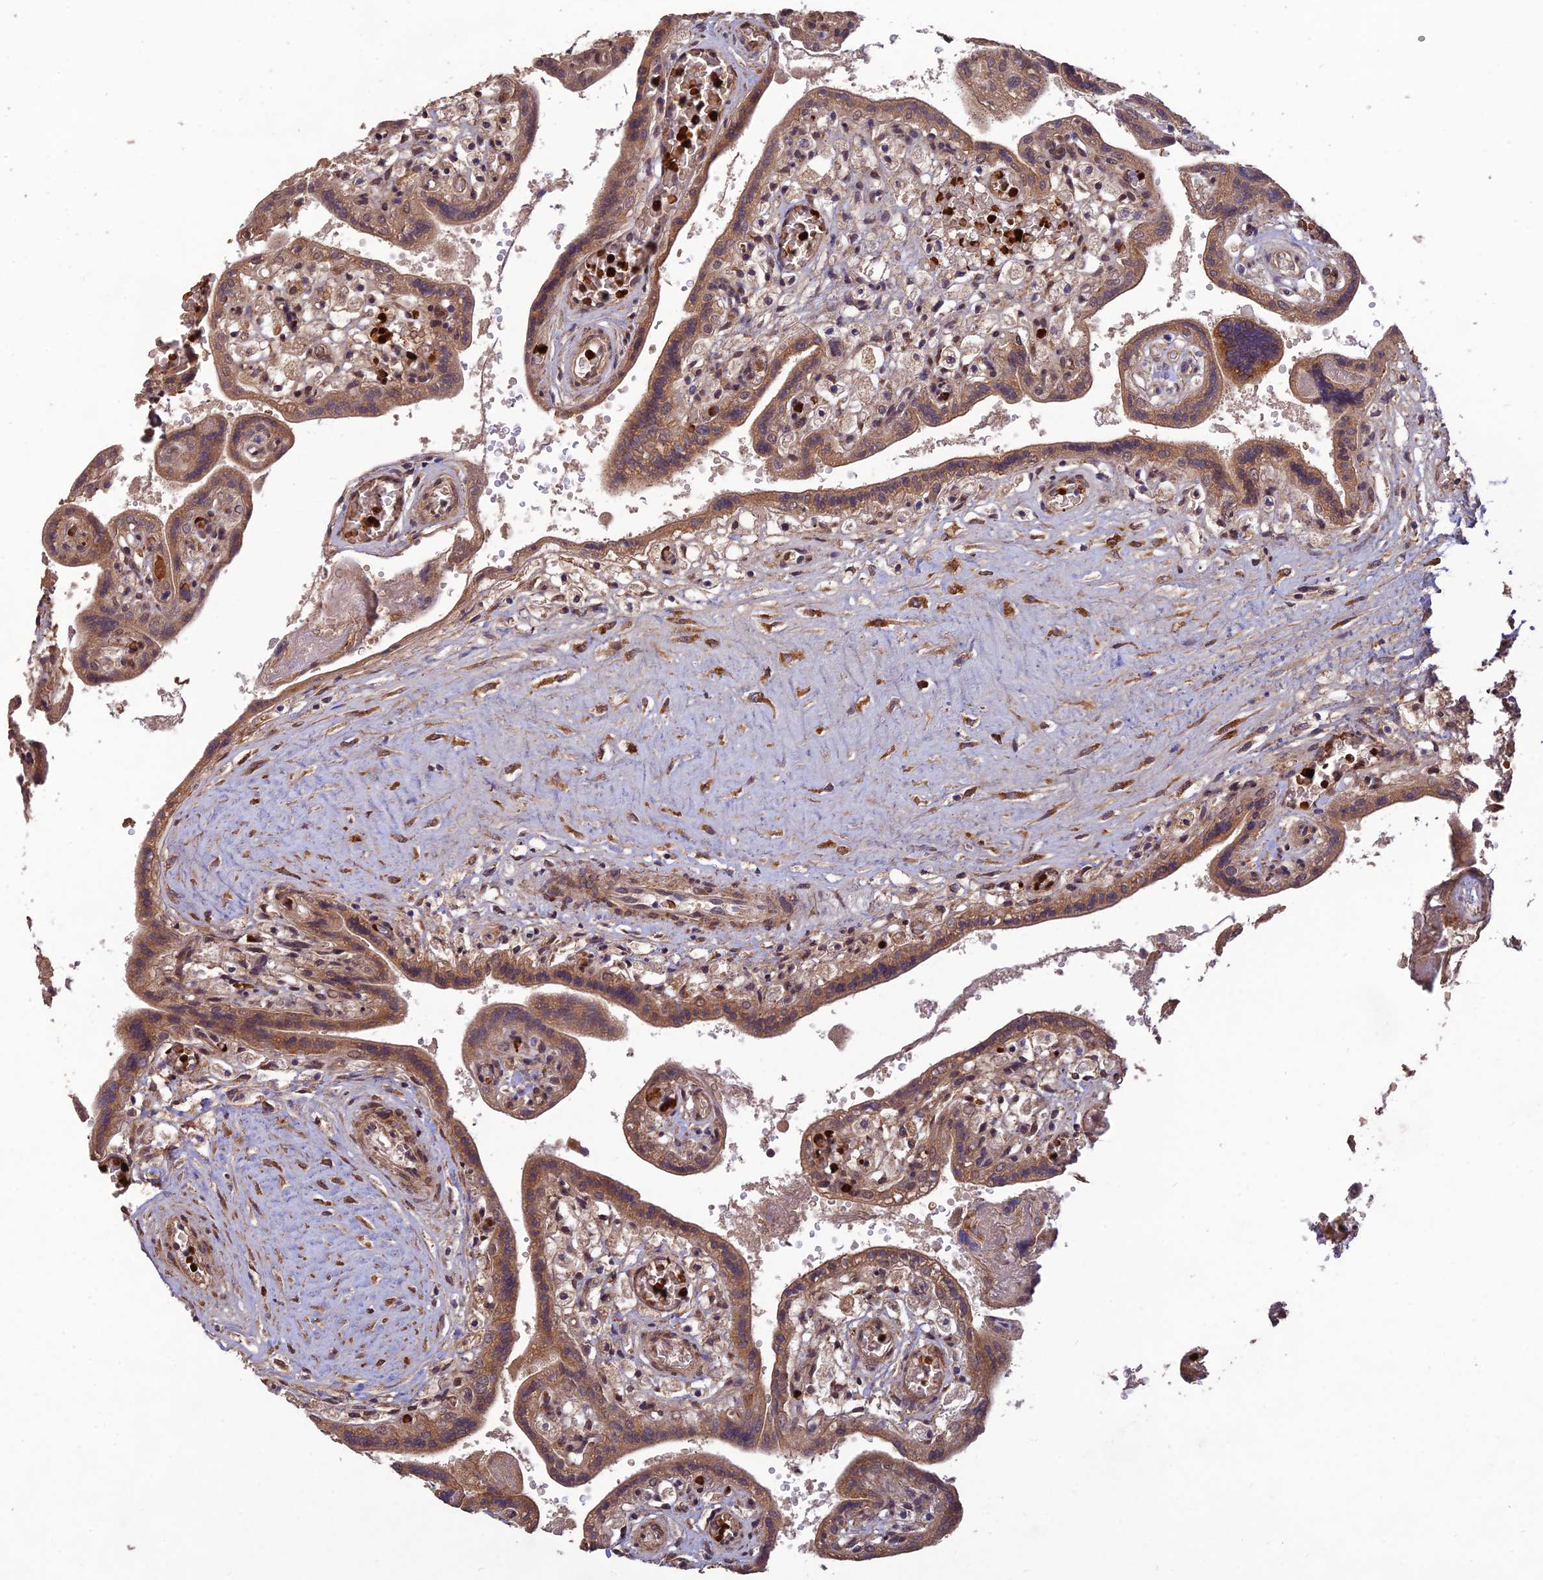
{"staining": {"intensity": "strong", "quantity": ">75%", "location": "cytoplasmic/membranous"}, "tissue": "placenta", "cell_type": "Decidual cells", "image_type": "normal", "snomed": [{"axis": "morphology", "description": "Normal tissue, NOS"}, {"axis": "topography", "description": "Placenta"}], "caption": "This histopathology image displays IHC staining of benign human placenta, with high strong cytoplasmic/membranous expression in about >75% of decidual cells.", "gene": "PAGR1", "patient": {"sex": "female", "age": 37}}